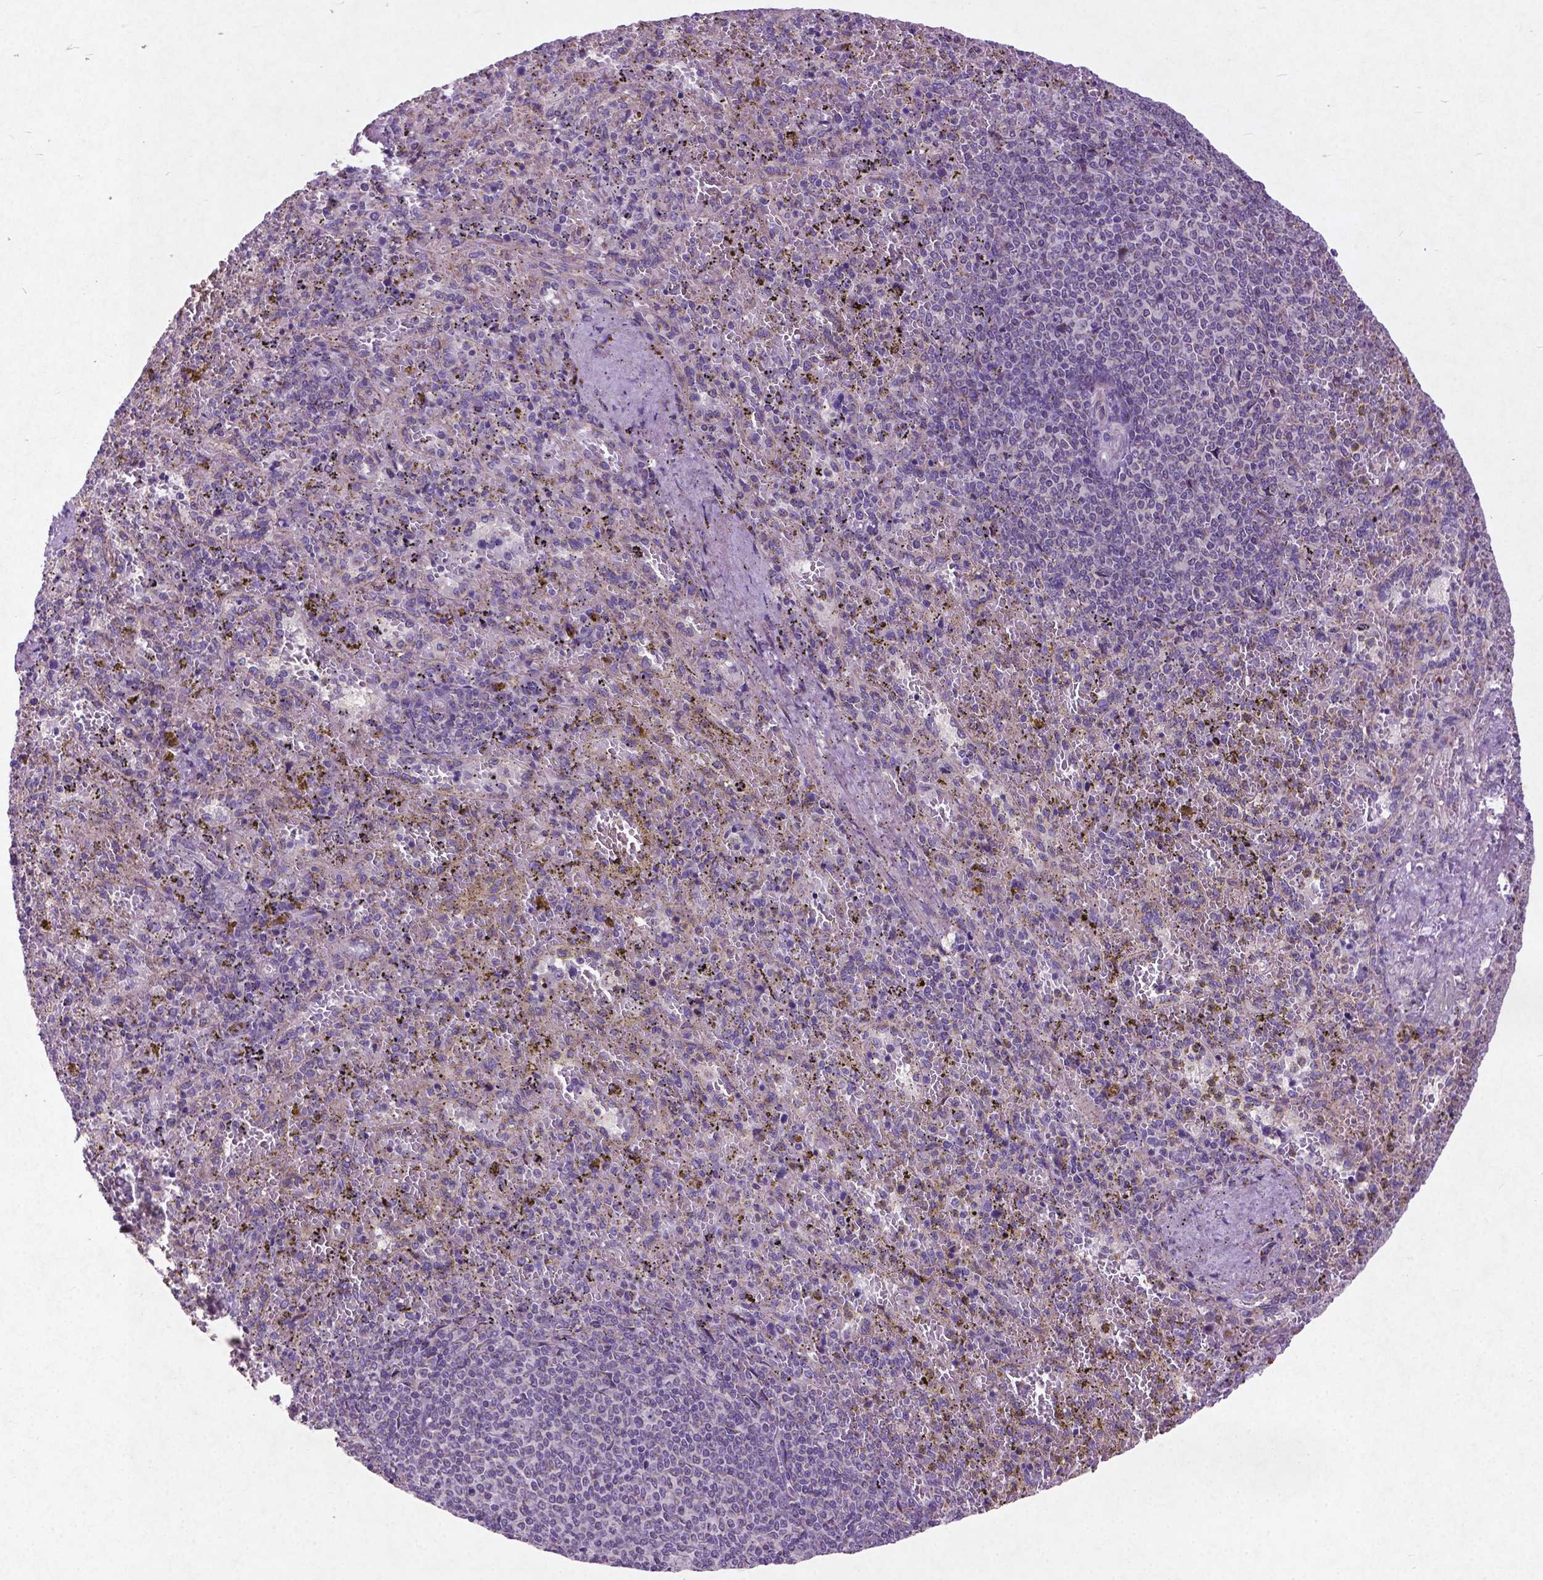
{"staining": {"intensity": "negative", "quantity": "none", "location": "none"}, "tissue": "spleen", "cell_type": "Cells in red pulp", "image_type": "normal", "snomed": [{"axis": "morphology", "description": "Normal tissue, NOS"}, {"axis": "topography", "description": "Spleen"}], "caption": "Immunohistochemistry image of normal spleen stained for a protein (brown), which shows no expression in cells in red pulp.", "gene": "ATG4D", "patient": {"sex": "female", "age": 50}}